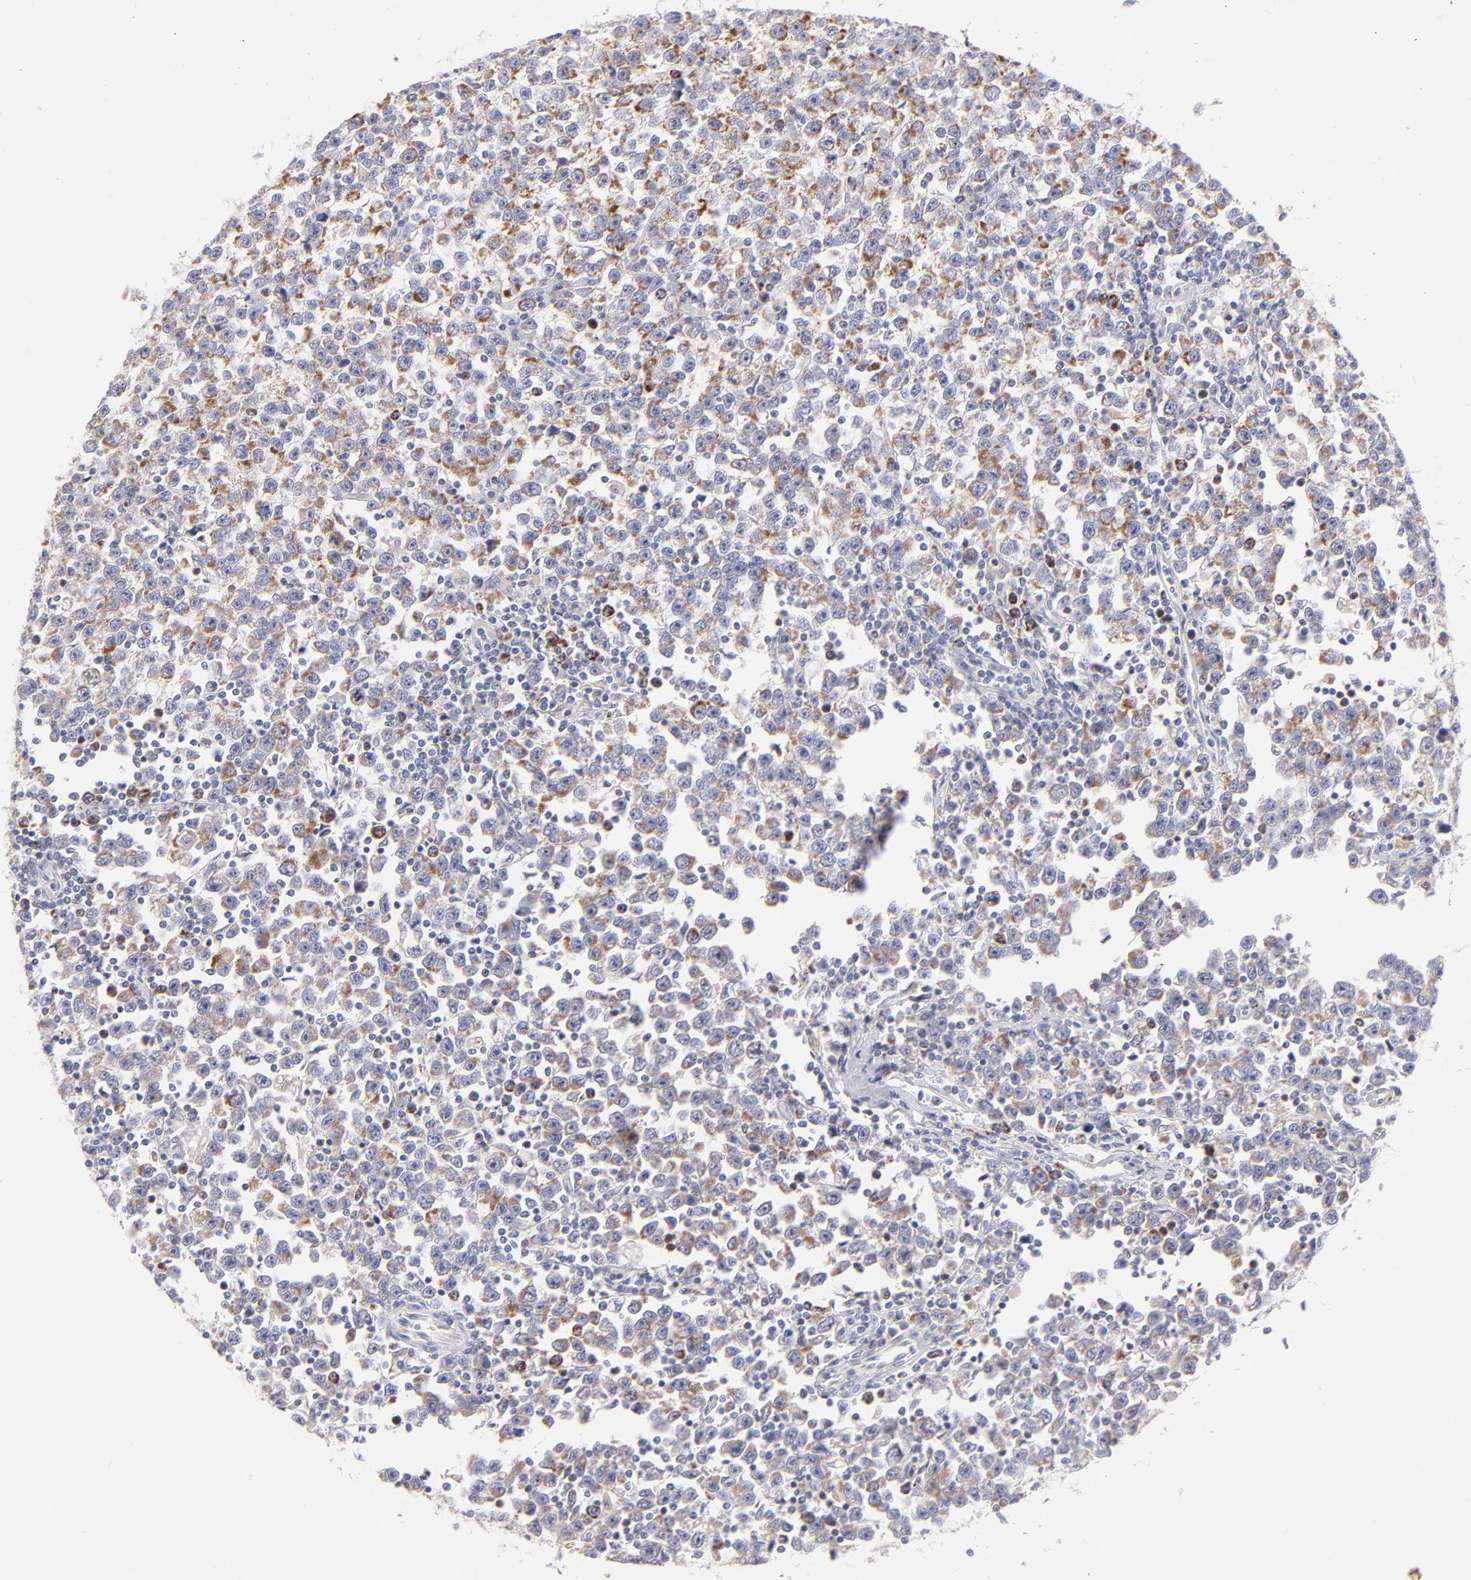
{"staining": {"intensity": "strong", "quantity": ">75%", "location": "cytoplasmic/membranous"}, "tissue": "testis cancer", "cell_type": "Tumor cells", "image_type": "cancer", "snomed": [{"axis": "morphology", "description": "Seminoma, NOS"}, {"axis": "topography", "description": "Testis"}], "caption": "Testis cancer stained for a protein shows strong cytoplasmic/membranous positivity in tumor cells. The protein is stained brown, and the nuclei are stained in blue (DAB IHC with brightfield microscopy, high magnification).", "gene": "MTHFD2", "patient": {"sex": "male", "age": 43}}